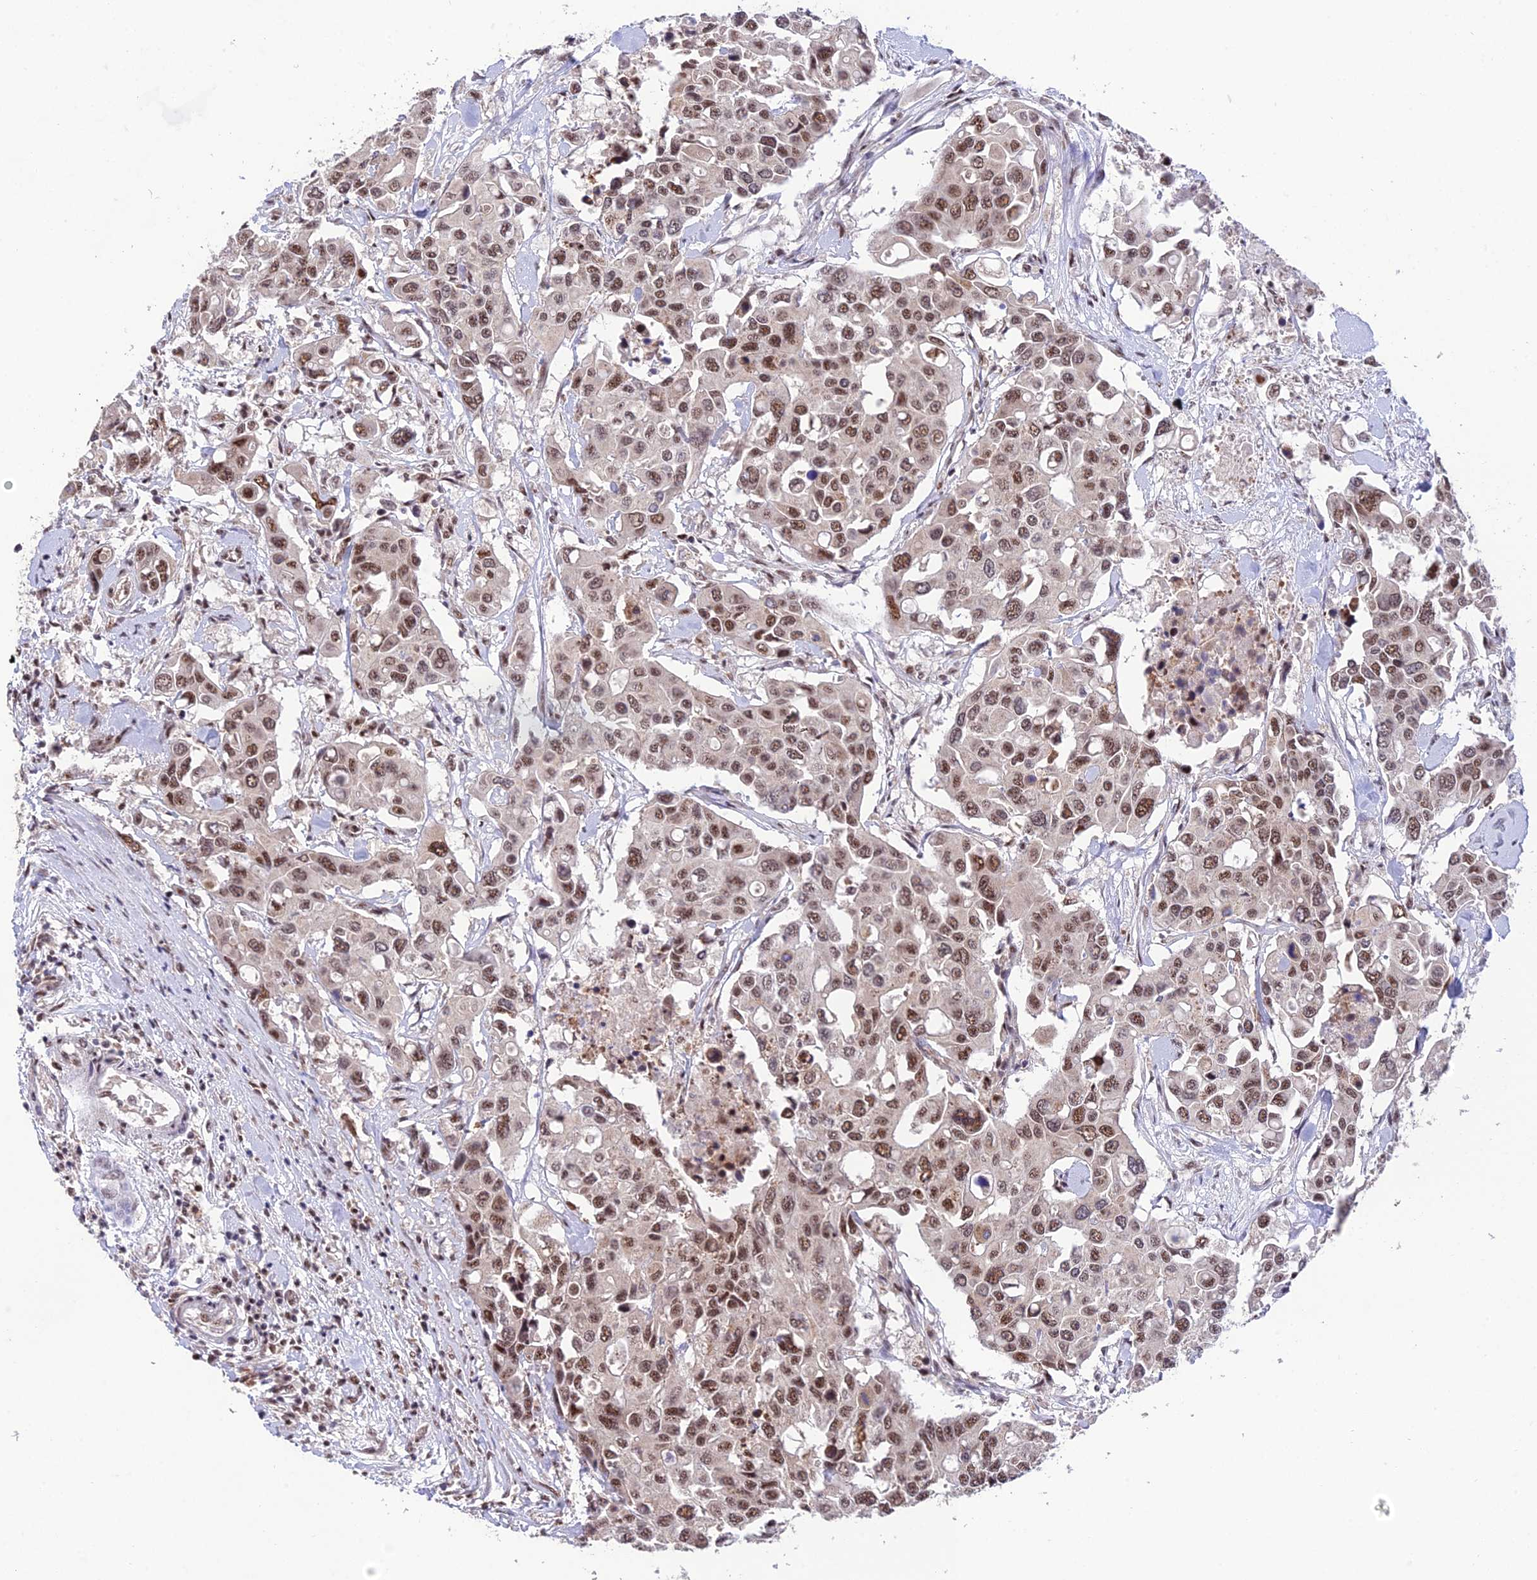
{"staining": {"intensity": "moderate", "quantity": ">75%", "location": "nuclear"}, "tissue": "colorectal cancer", "cell_type": "Tumor cells", "image_type": "cancer", "snomed": [{"axis": "morphology", "description": "Adenocarcinoma, NOS"}, {"axis": "topography", "description": "Colon"}], "caption": "Adenocarcinoma (colorectal) stained with a protein marker displays moderate staining in tumor cells.", "gene": "THOC7", "patient": {"sex": "male", "age": 77}}